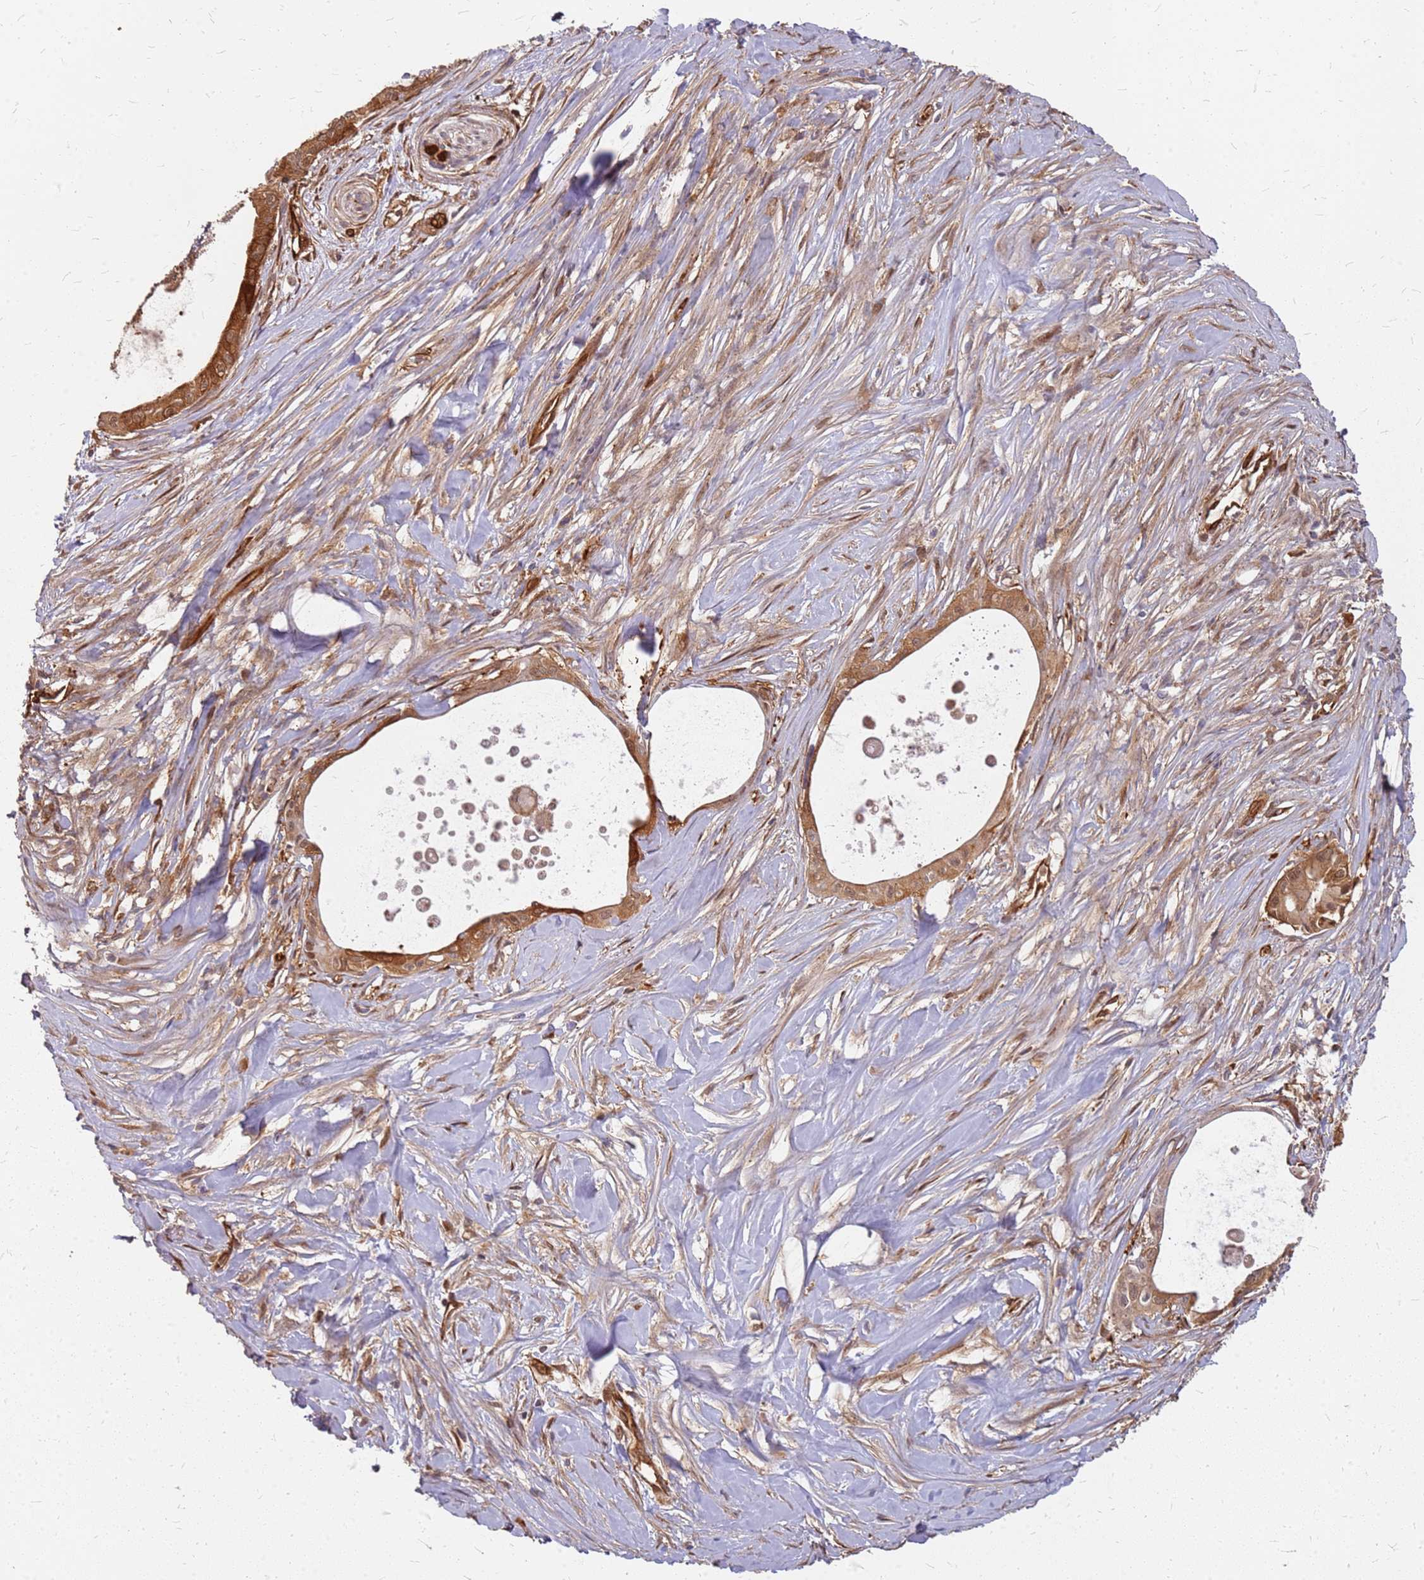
{"staining": {"intensity": "strong", "quantity": "25%-75%", "location": "cytoplasmic/membranous"}, "tissue": "pancreatic cancer", "cell_type": "Tumor cells", "image_type": "cancer", "snomed": [{"axis": "morphology", "description": "Adenocarcinoma, NOS"}, {"axis": "topography", "description": "Pancreas"}], "caption": "The immunohistochemical stain shows strong cytoplasmic/membranous expression in tumor cells of pancreatic cancer (adenocarcinoma) tissue.", "gene": "HDX", "patient": {"sex": "male", "age": 78}}